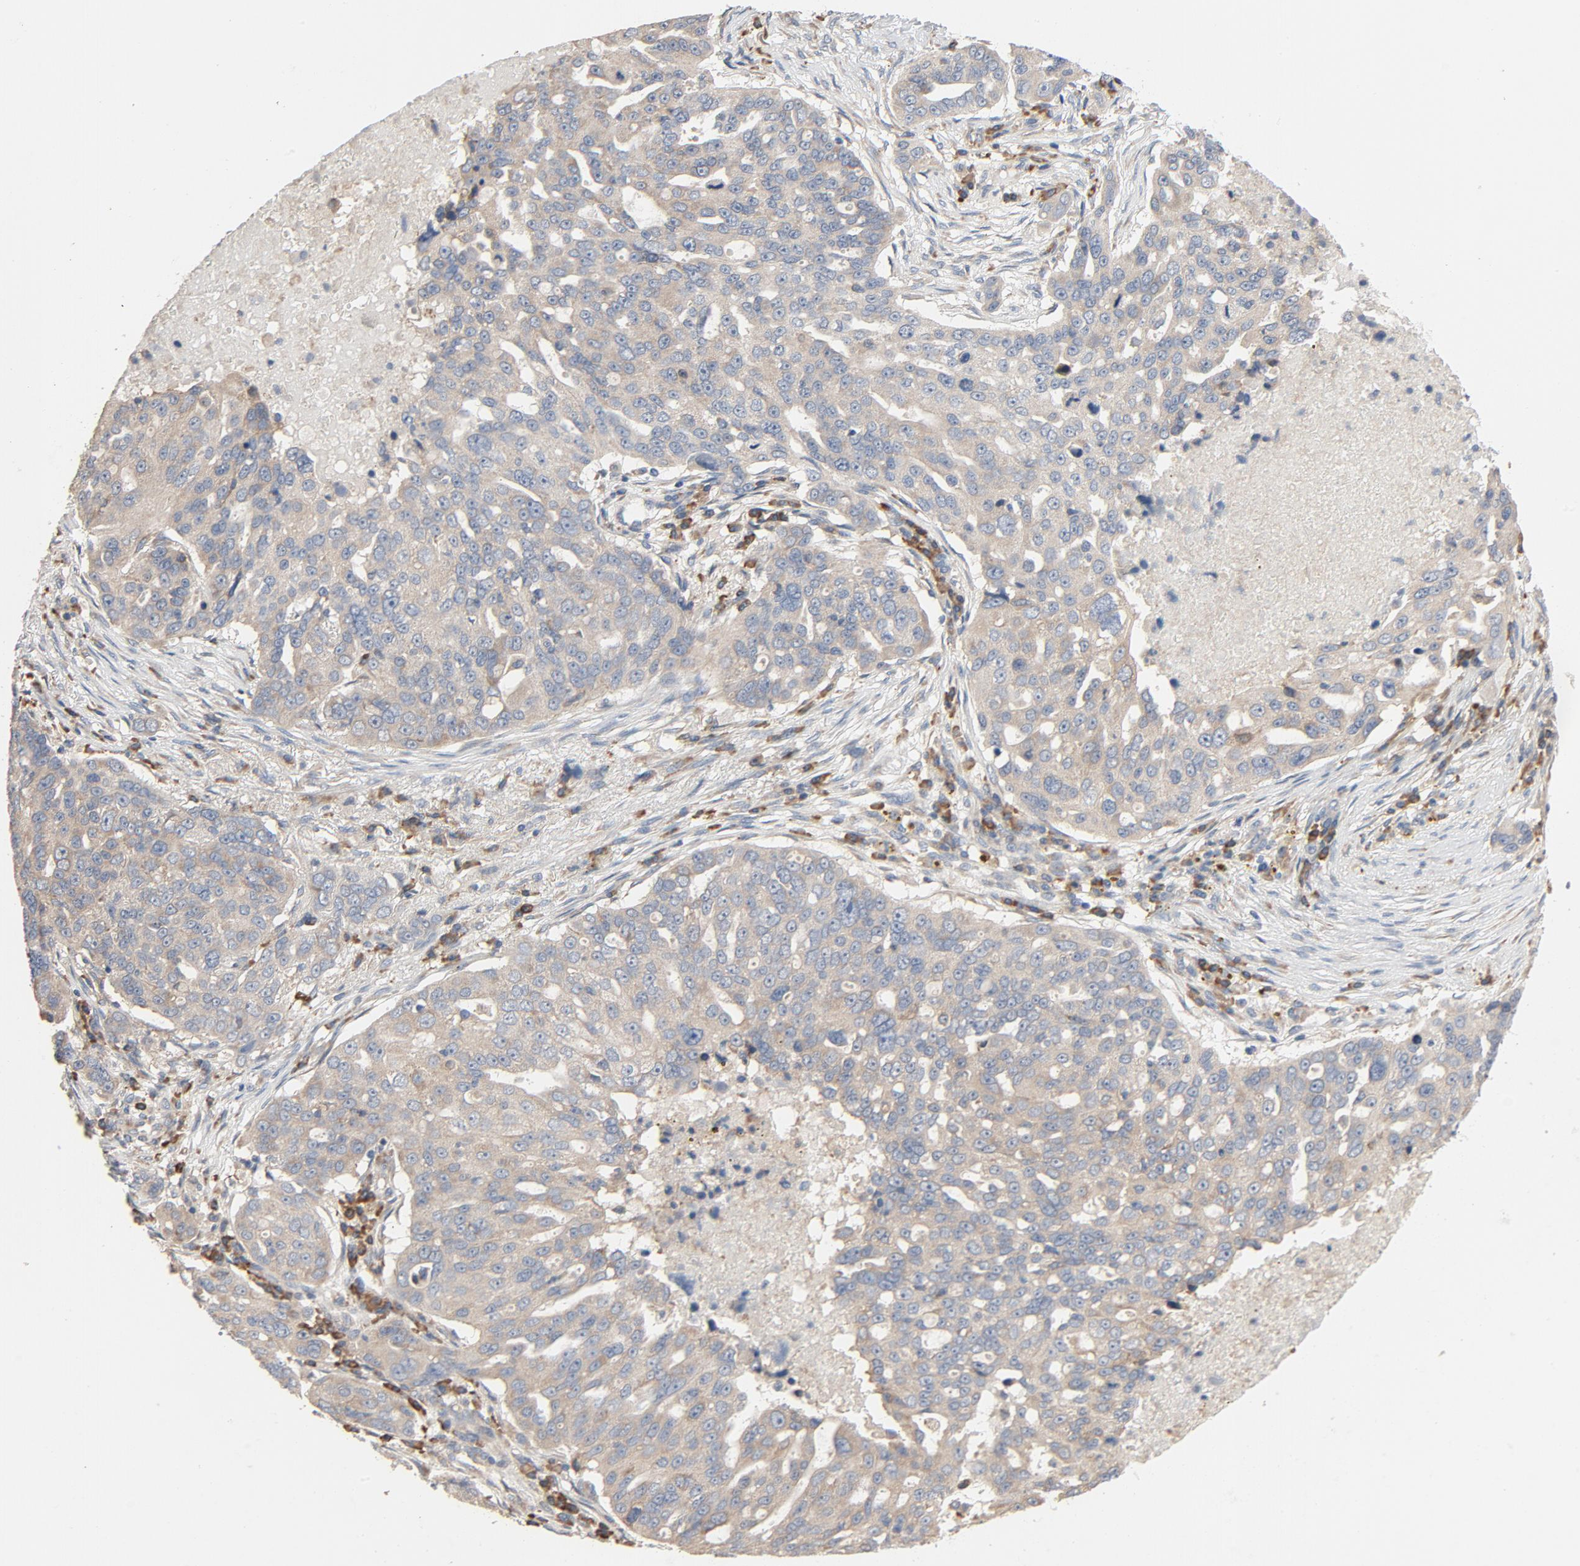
{"staining": {"intensity": "weak", "quantity": "<25%", "location": "cytoplasmic/membranous"}, "tissue": "ovarian cancer", "cell_type": "Tumor cells", "image_type": "cancer", "snomed": [{"axis": "morphology", "description": "Carcinoma, endometroid"}, {"axis": "topography", "description": "Ovary"}], "caption": "Immunohistochemical staining of human ovarian cancer (endometroid carcinoma) demonstrates no significant staining in tumor cells.", "gene": "TLR4", "patient": {"sex": "female", "age": 75}}